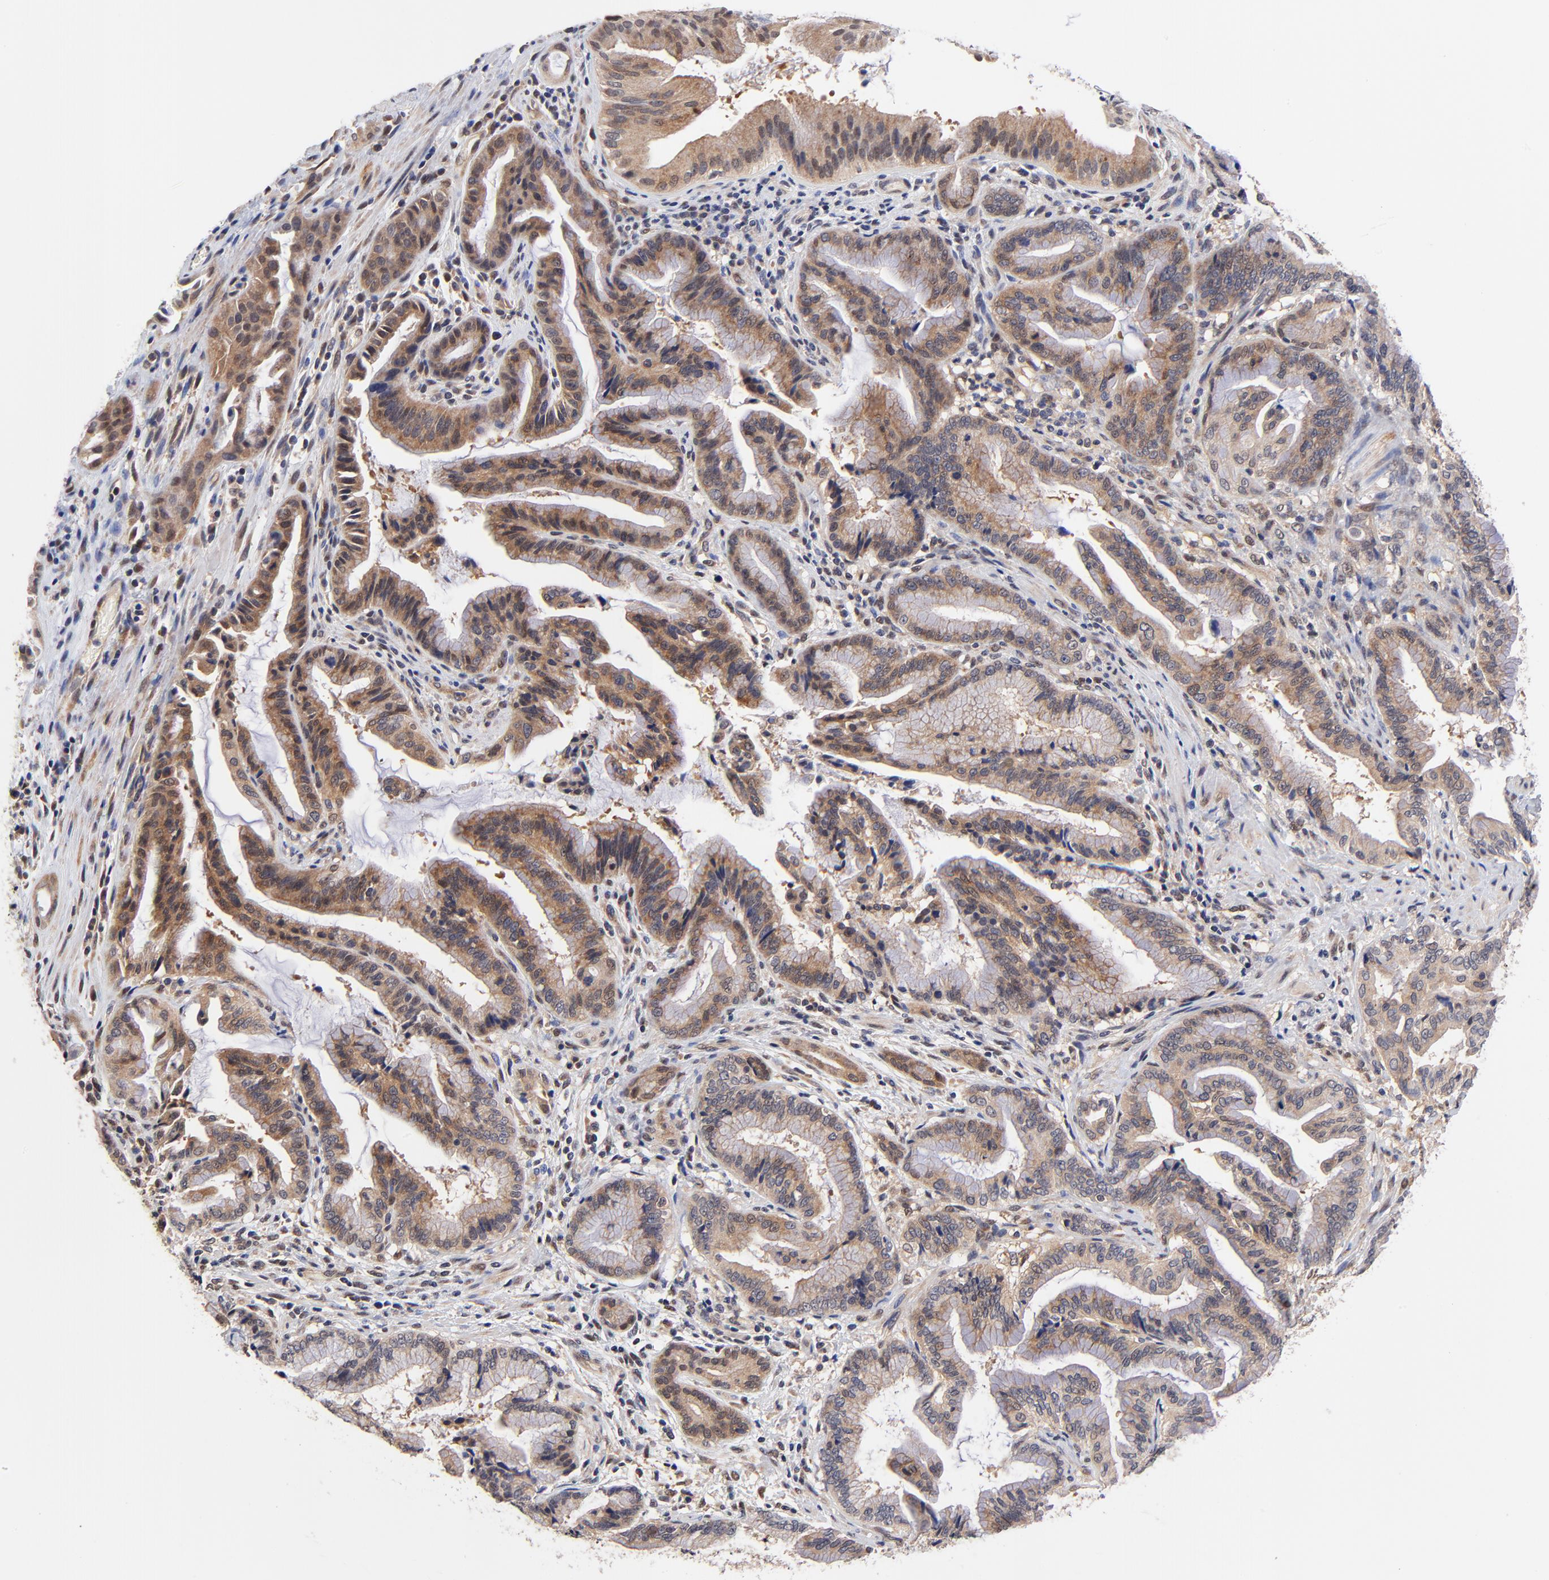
{"staining": {"intensity": "moderate", "quantity": ">75%", "location": "cytoplasmic/membranous,nuclear"}, "tissue": "pancreatic cancer", "cell_type": "Tumor cells", "image_type": "cancer", "snomed": [{"axis": "morphology", "description": "Adenocarcinoma, NOS"}, {"axis": "topography", "description": "Pancreas"}], "caption": "The immunohistochemical stain labels moderate cytoplasmic/membranous and nuclear positivity in tumor cells of pancreatic adenocarcinoma tissue. The staining was performed using DAB to visualize the protein expression in brown, while the nuclei were stained in blue with hematoxylin (Magnification: 20x).", "gene": "TXNL1", "patient": {"sex": "female", "age": 64}}